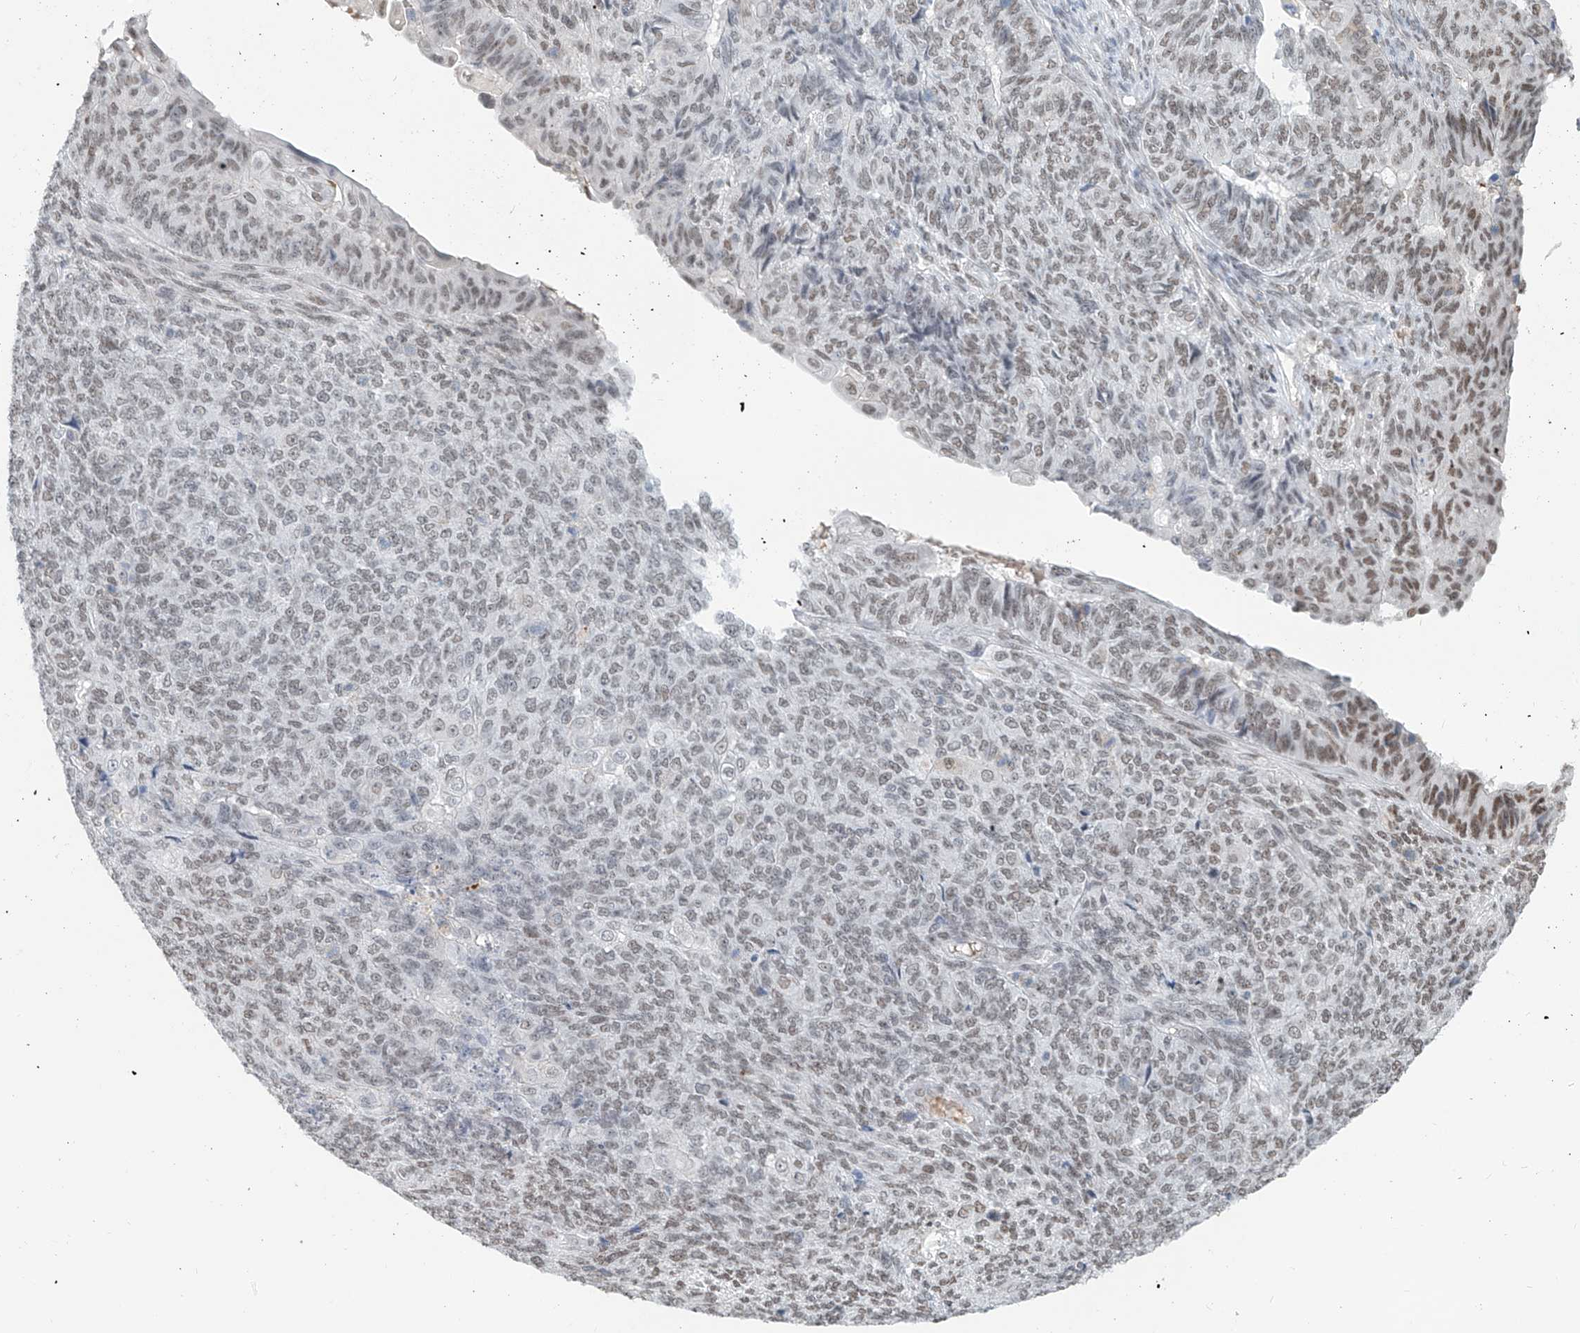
{"staining": {"intensity": "weak", "quantity": ">75%", "location": "nuclear"}, "tissue": "endometrial cancer", "cell_type": "Tumor cells", "image_type": "cancer", "snomed": [{"axis": "morphology", "description": "Adenocarcinoma, NOS"}, {"axis": "topography", "description": "Endometrium"}], "caption": "Immunohistochemical staining of human endometrial adenocarcinoma displays low levels of weak nuclear positivity in approximately >75% of tumor cells.", "gene": "SASH1", "patient": {"sex": "female", "age": 32}}